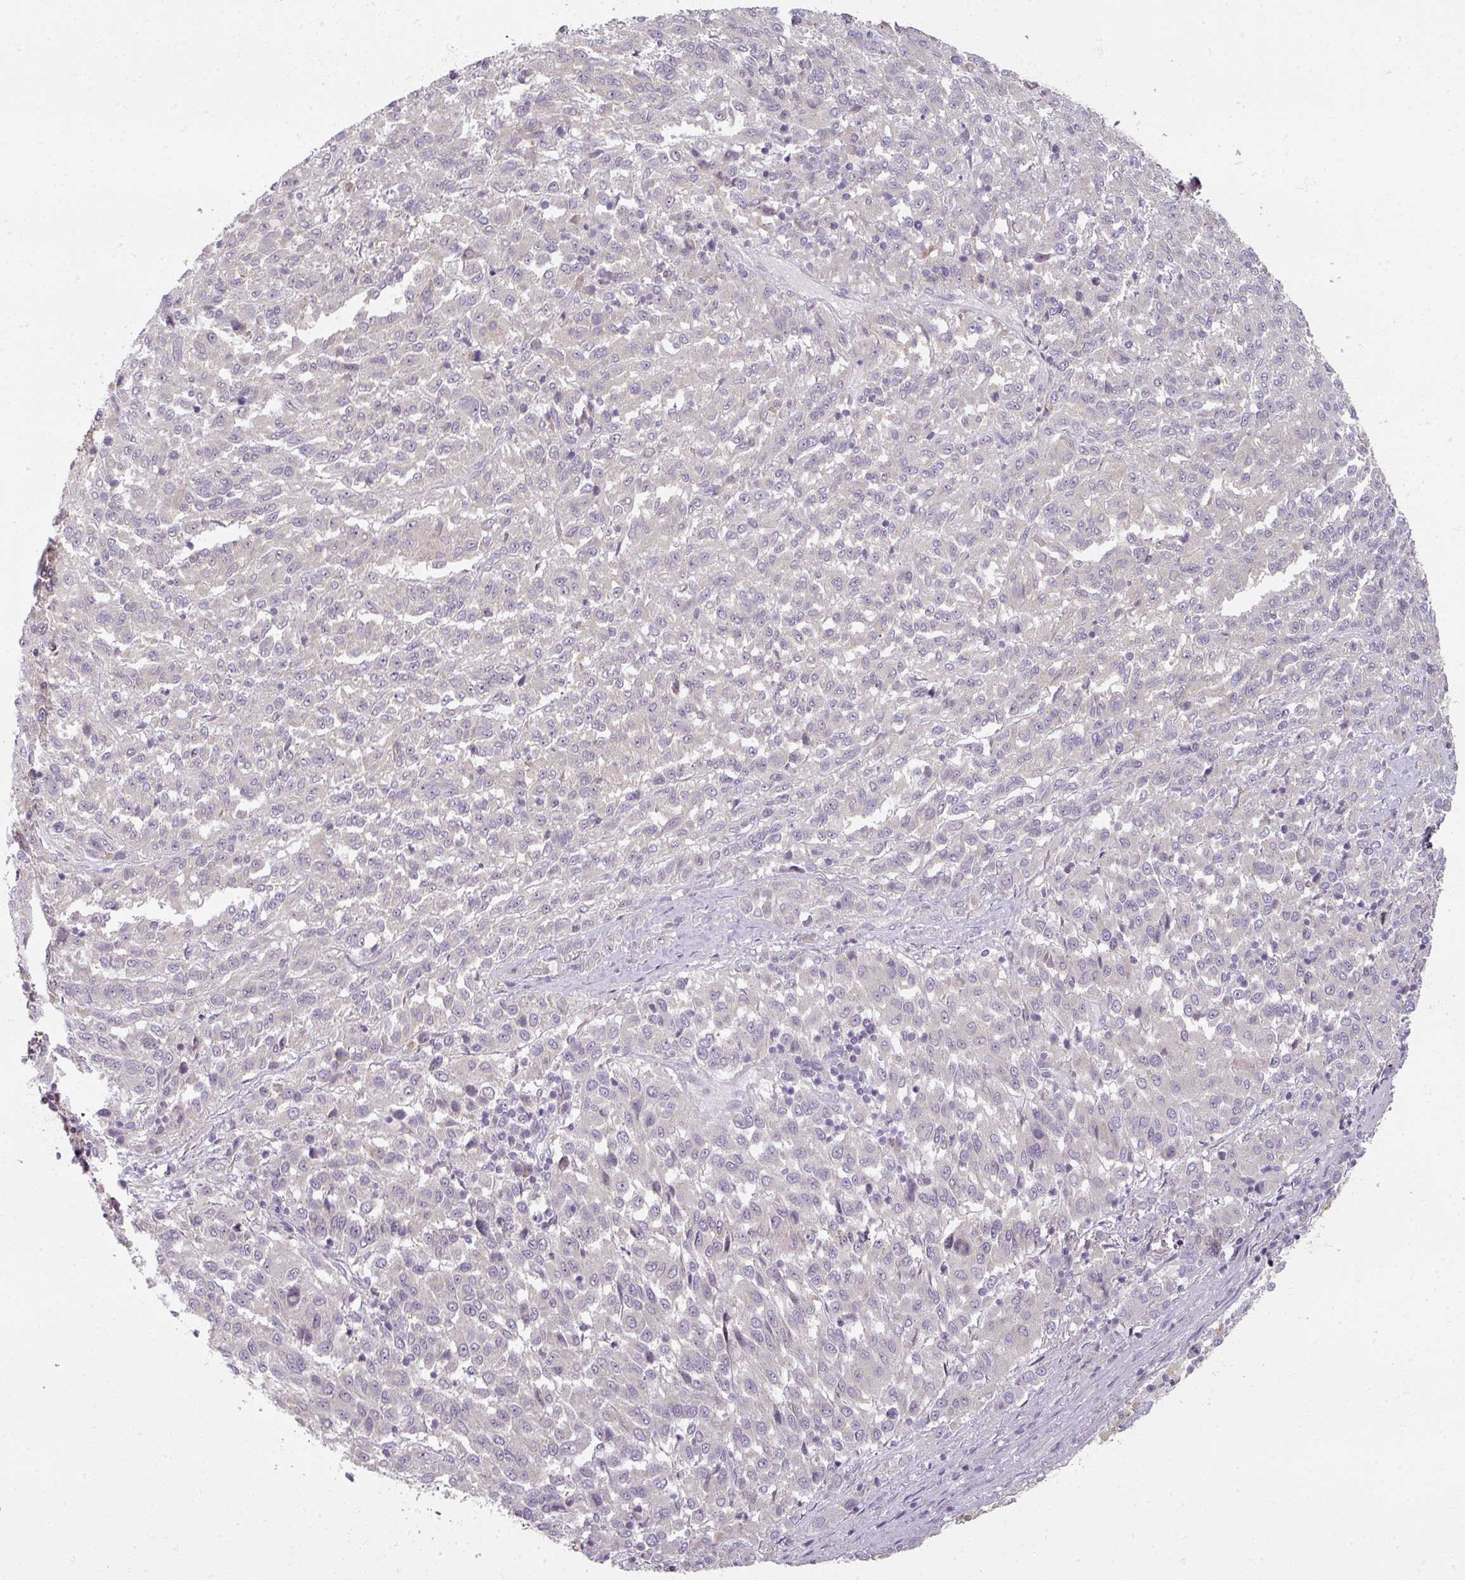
{"staining": {"intensity": "negative", "quantity": "none", "location": "none"}, "tissue": "melanoma", "cell_type": "Tumor cells", "image_type": "cancer", "snomed": [{"axis": "morphology", "description": "Malignant melanoma, Metastatic site"}, {"axis": "topography", "description": "Lung"}], "caption": "Melanoma stained for a protein using IHC shows no staining tumor cells.", "gene": "MYMK", "patient": {"sex": "male", "age": 64}}